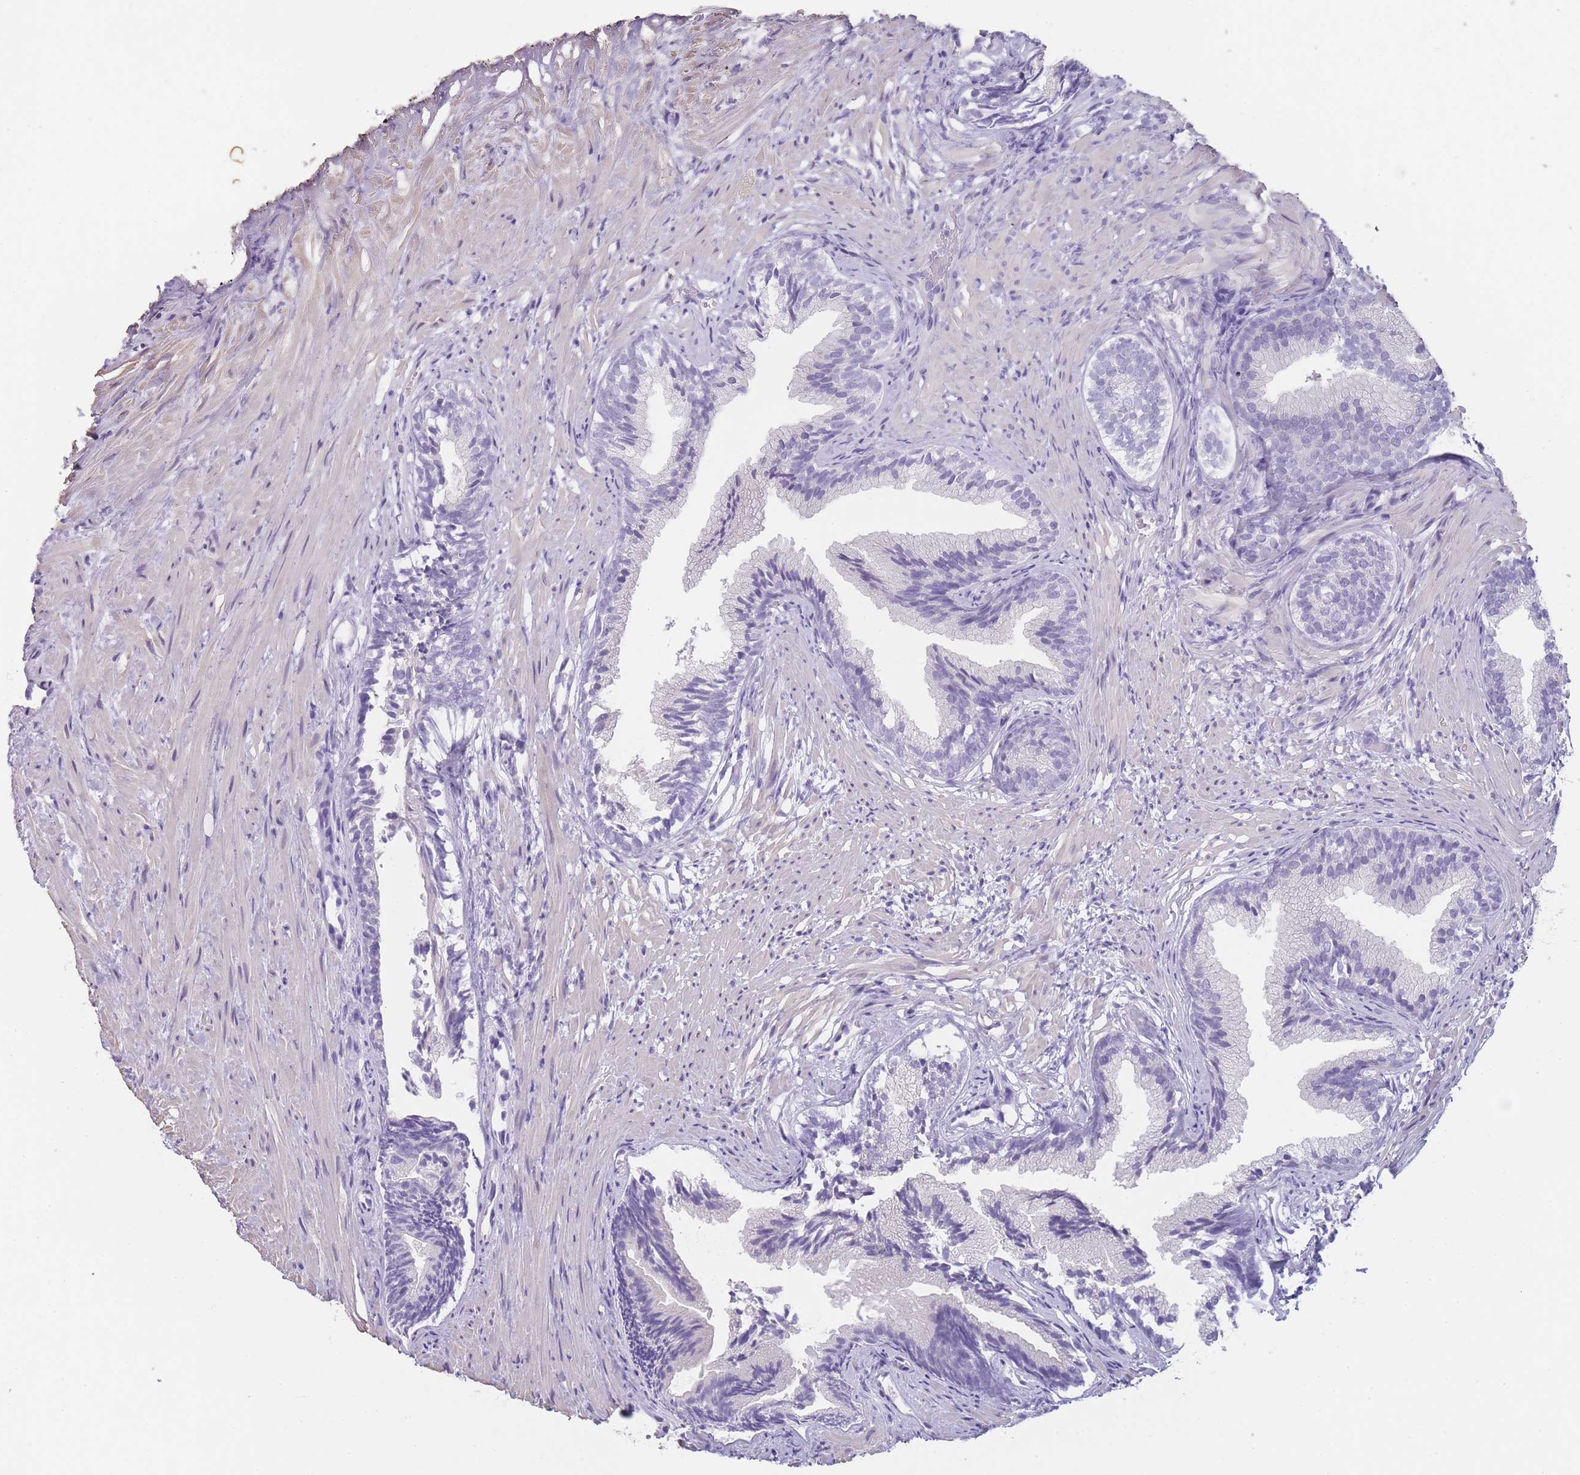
{"staining": {"intensity": "negative", "quantity": "none", "location": "none"}, "tissue": "prostate", "cell_type": "Glandular cells", "image_type": "normal", "snomed": [{"axis": "morphology", "description": "Normal tissue, NOS"}, {"axis": "topography", "description": "Prostate"}], "caption": "This is an immunohistochemistry histopathology image of normal human prostate. There is no positivity in glandular cells.", "gene": "TCP11X1", "patient": {"sex": "male", "age": 76}}